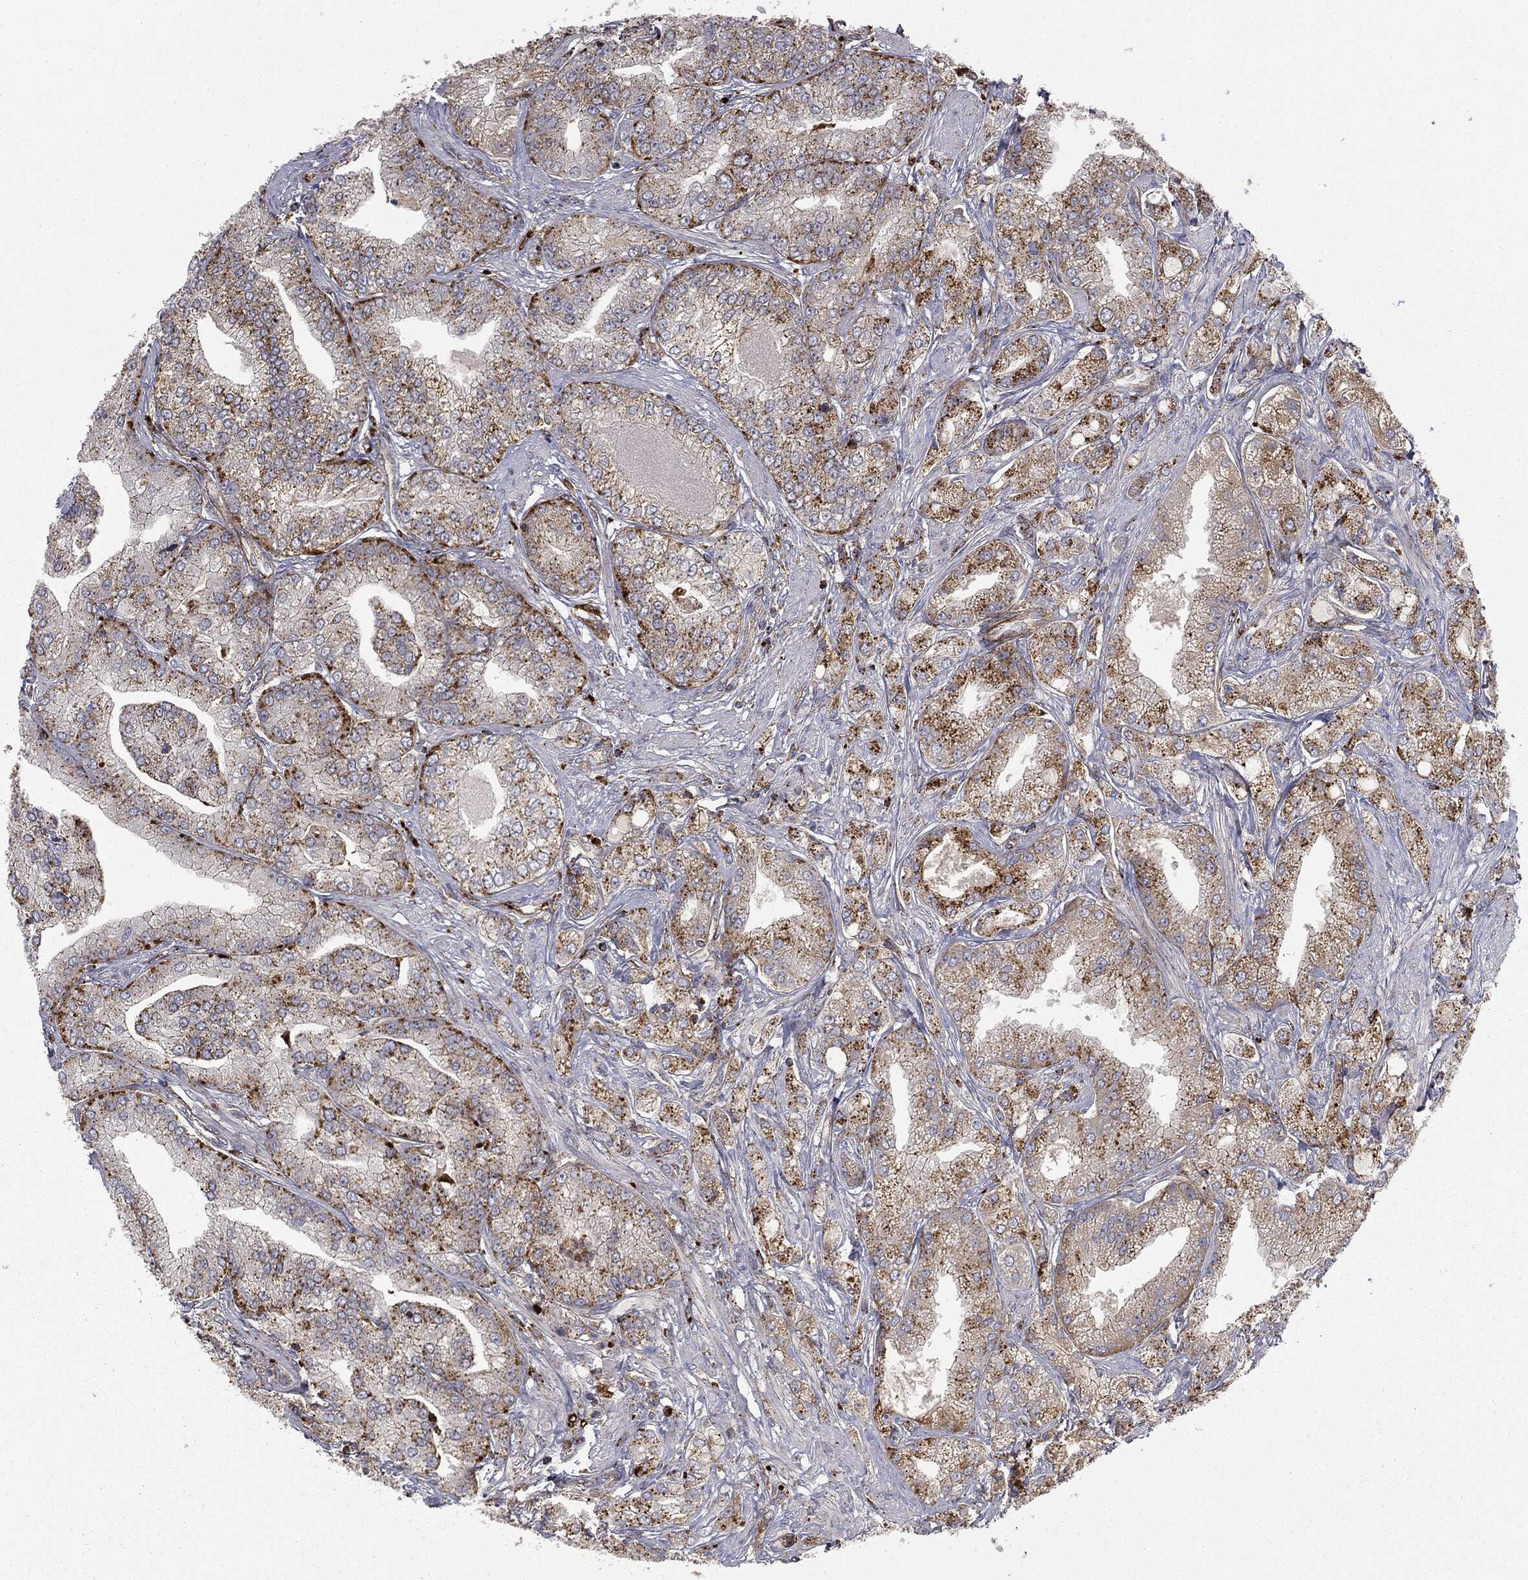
{"staining": {"intensity": "moderate", "quantity": ">75%", "location": "cytoplasmic/membranous"}, "tissue": "prostate cancer", "cell_type": "Tumor cells", "image_type": "cancer", "snomed": [{"axis": "morphology", "description": "Adenocarcinoma, High grade"}, {"axis": "topography", "description": "Prostate"}], "caption": "Adenocarcinoma (high-grade) (prostate) tissue shows moderate cytoplasmic/membranous expression in about >75% of tumor cells", "gene": "CTSA", "patient": {"sex": "male", "age": 61}}